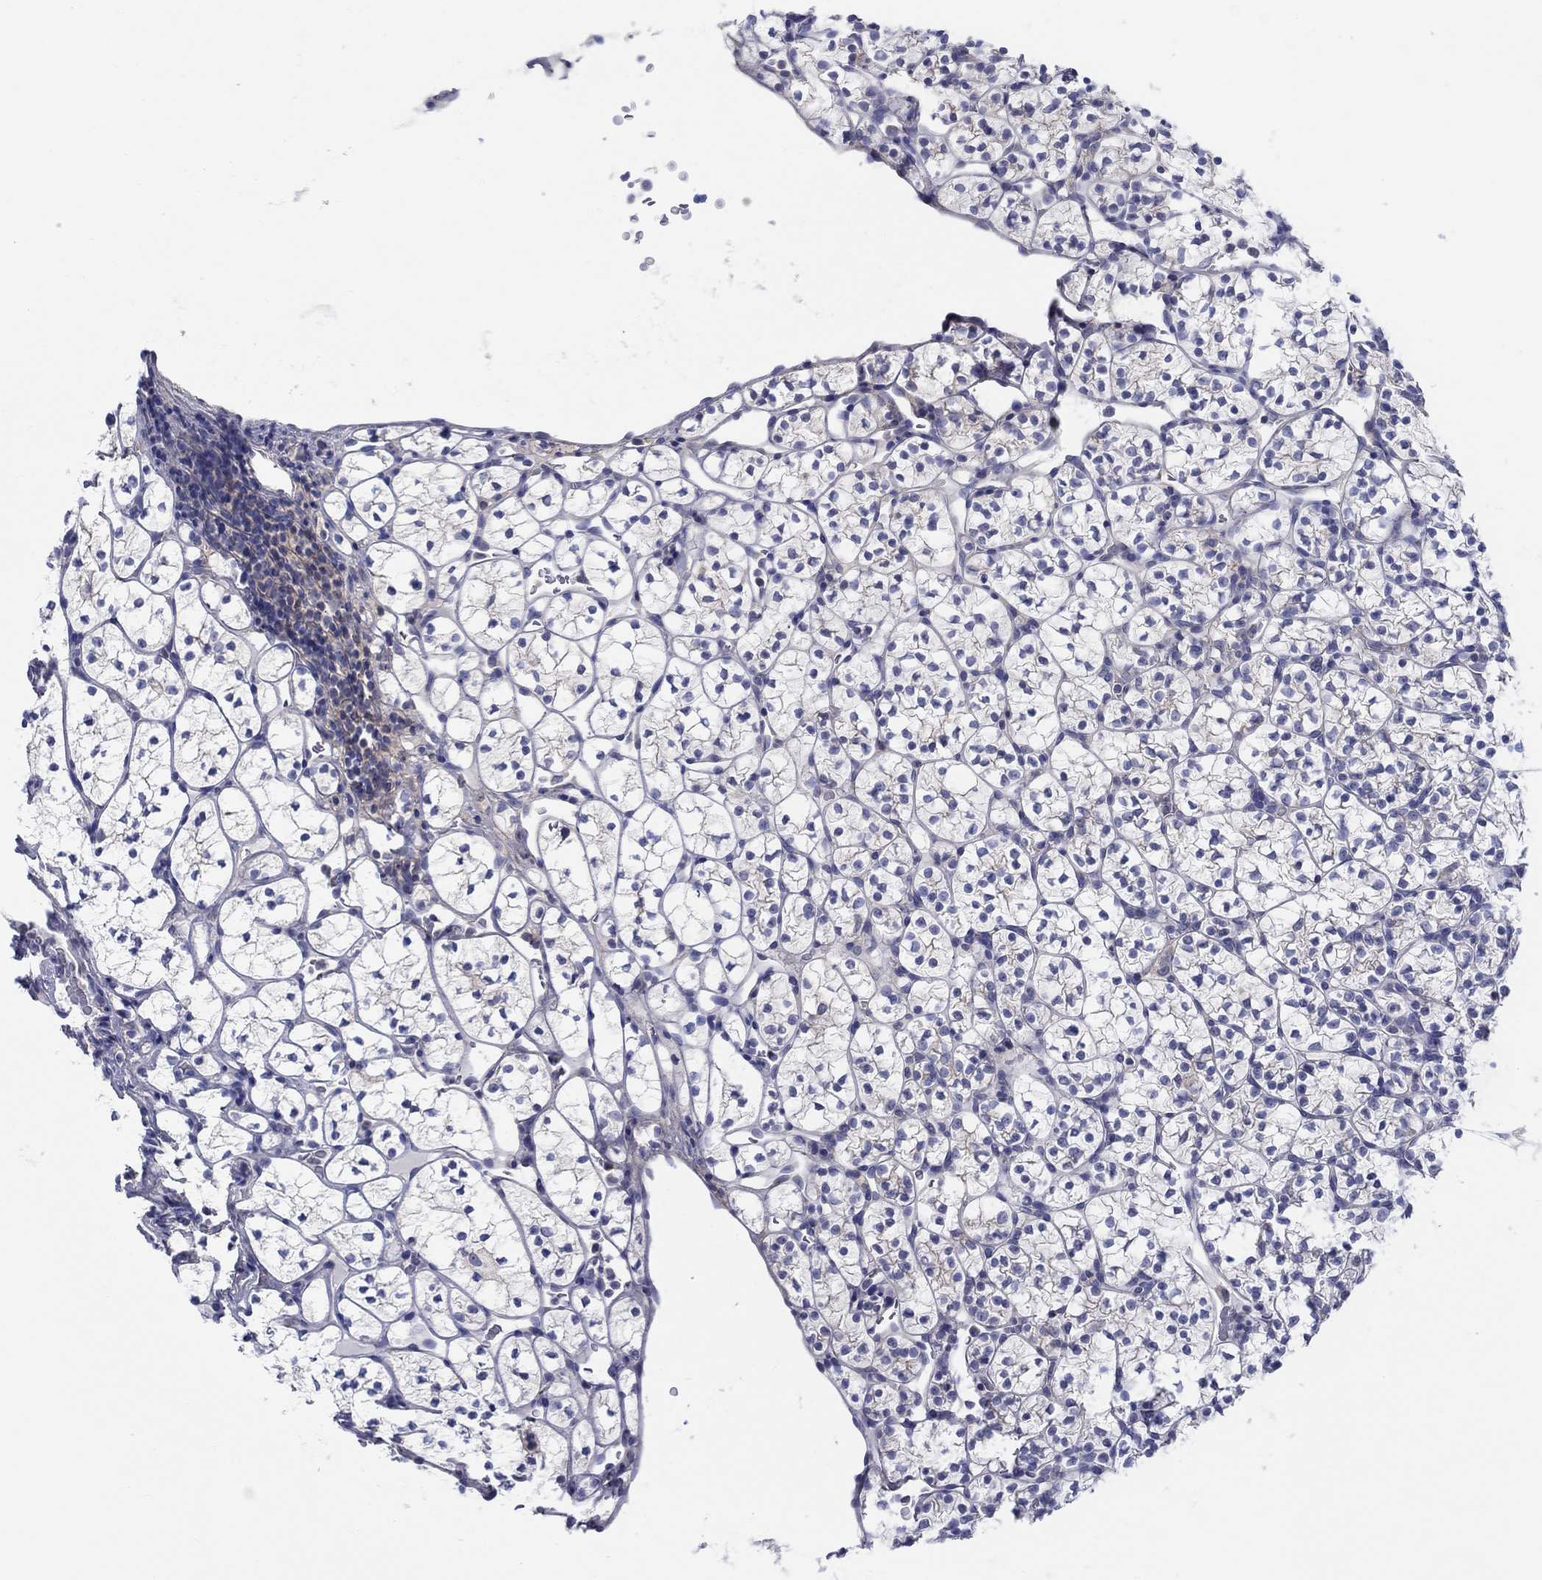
{"staining": {"intensity": "negative", "quantity": "none", "location": "none"}, "tissue": "renal cancer", "cell_type": "Tumor cells", "image_type": "cancer", "snomed": [{"axis": "morphology", "description": "Adenocarcinoma, NOS"}, {"axis": "topography", "description": "Kidney"}], "caption": "Renal cancer stained for a protein using immunohistochemistry displays no staining tumor cells.", "gene": "HAPLN4", "patient": {"sex": "female", "age": 89}}